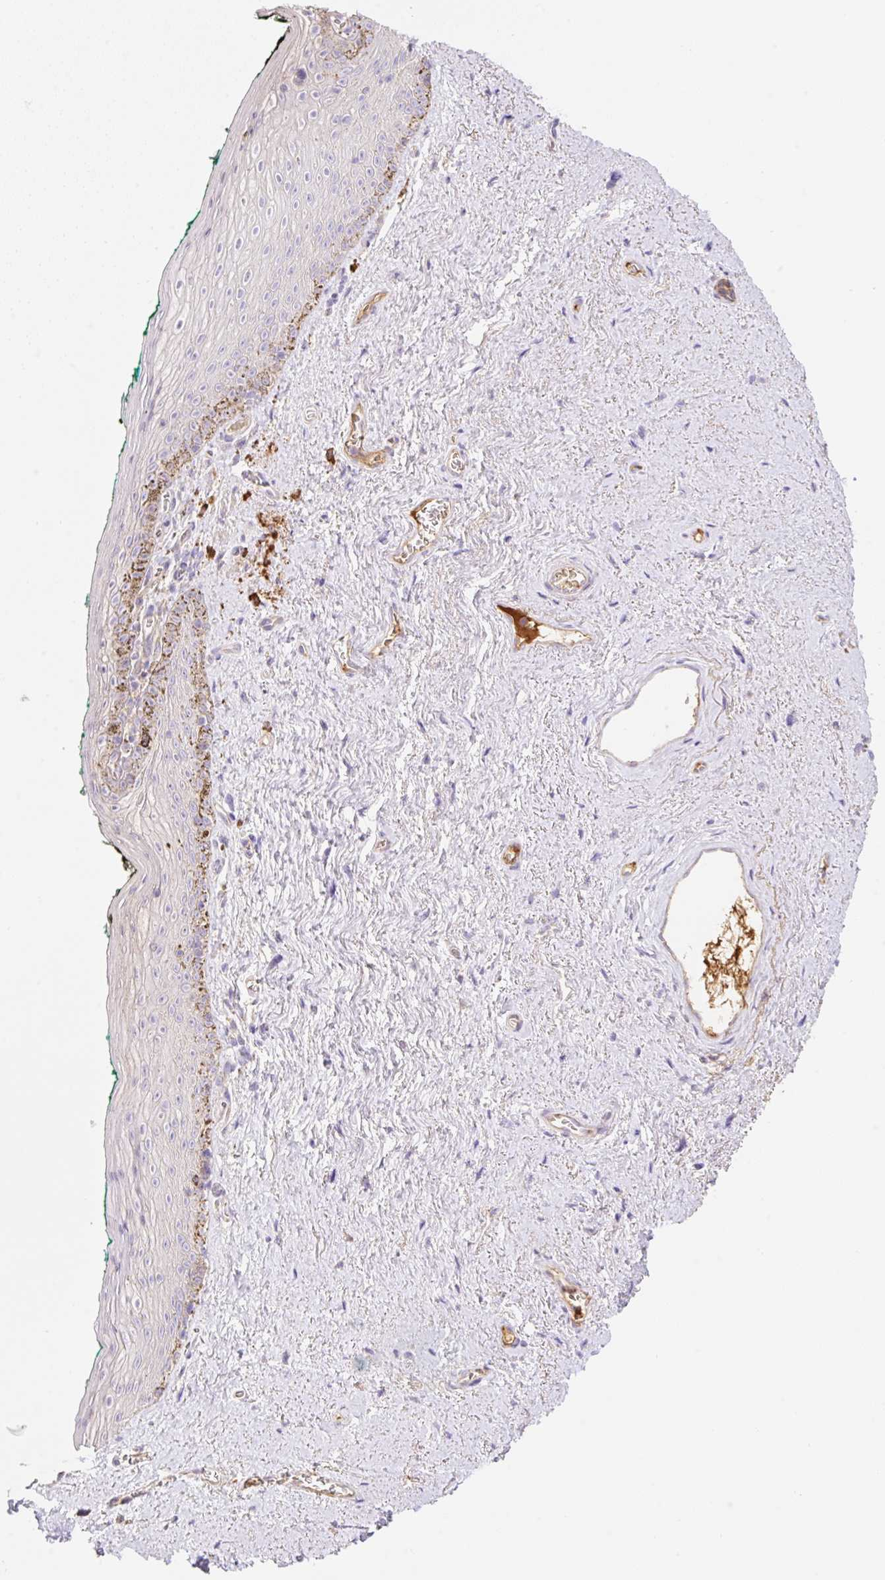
{"staining": {"intensity": "negative", "quantity": "none", "location": "none"}, "tissue": "vagina", "cell_type": "Squamous epithelial cells", "image_type": "normal", "snomed": [{"axis": "morphology", "description": "Normal tissue, NOS"}, {"axis": "topography", "description": "Vulva"}, {"axis": "topography", "description": "Vagina"}, {"axis": "topography", "description": "Peripheral nerve tissue"}], "caption": "Human vagina stained for a protein using immunohistochemistry displays no positivity in squamous epithelial cells.", "gene": "DENND5A", "patient": {"sex": "female", "age": 66}}